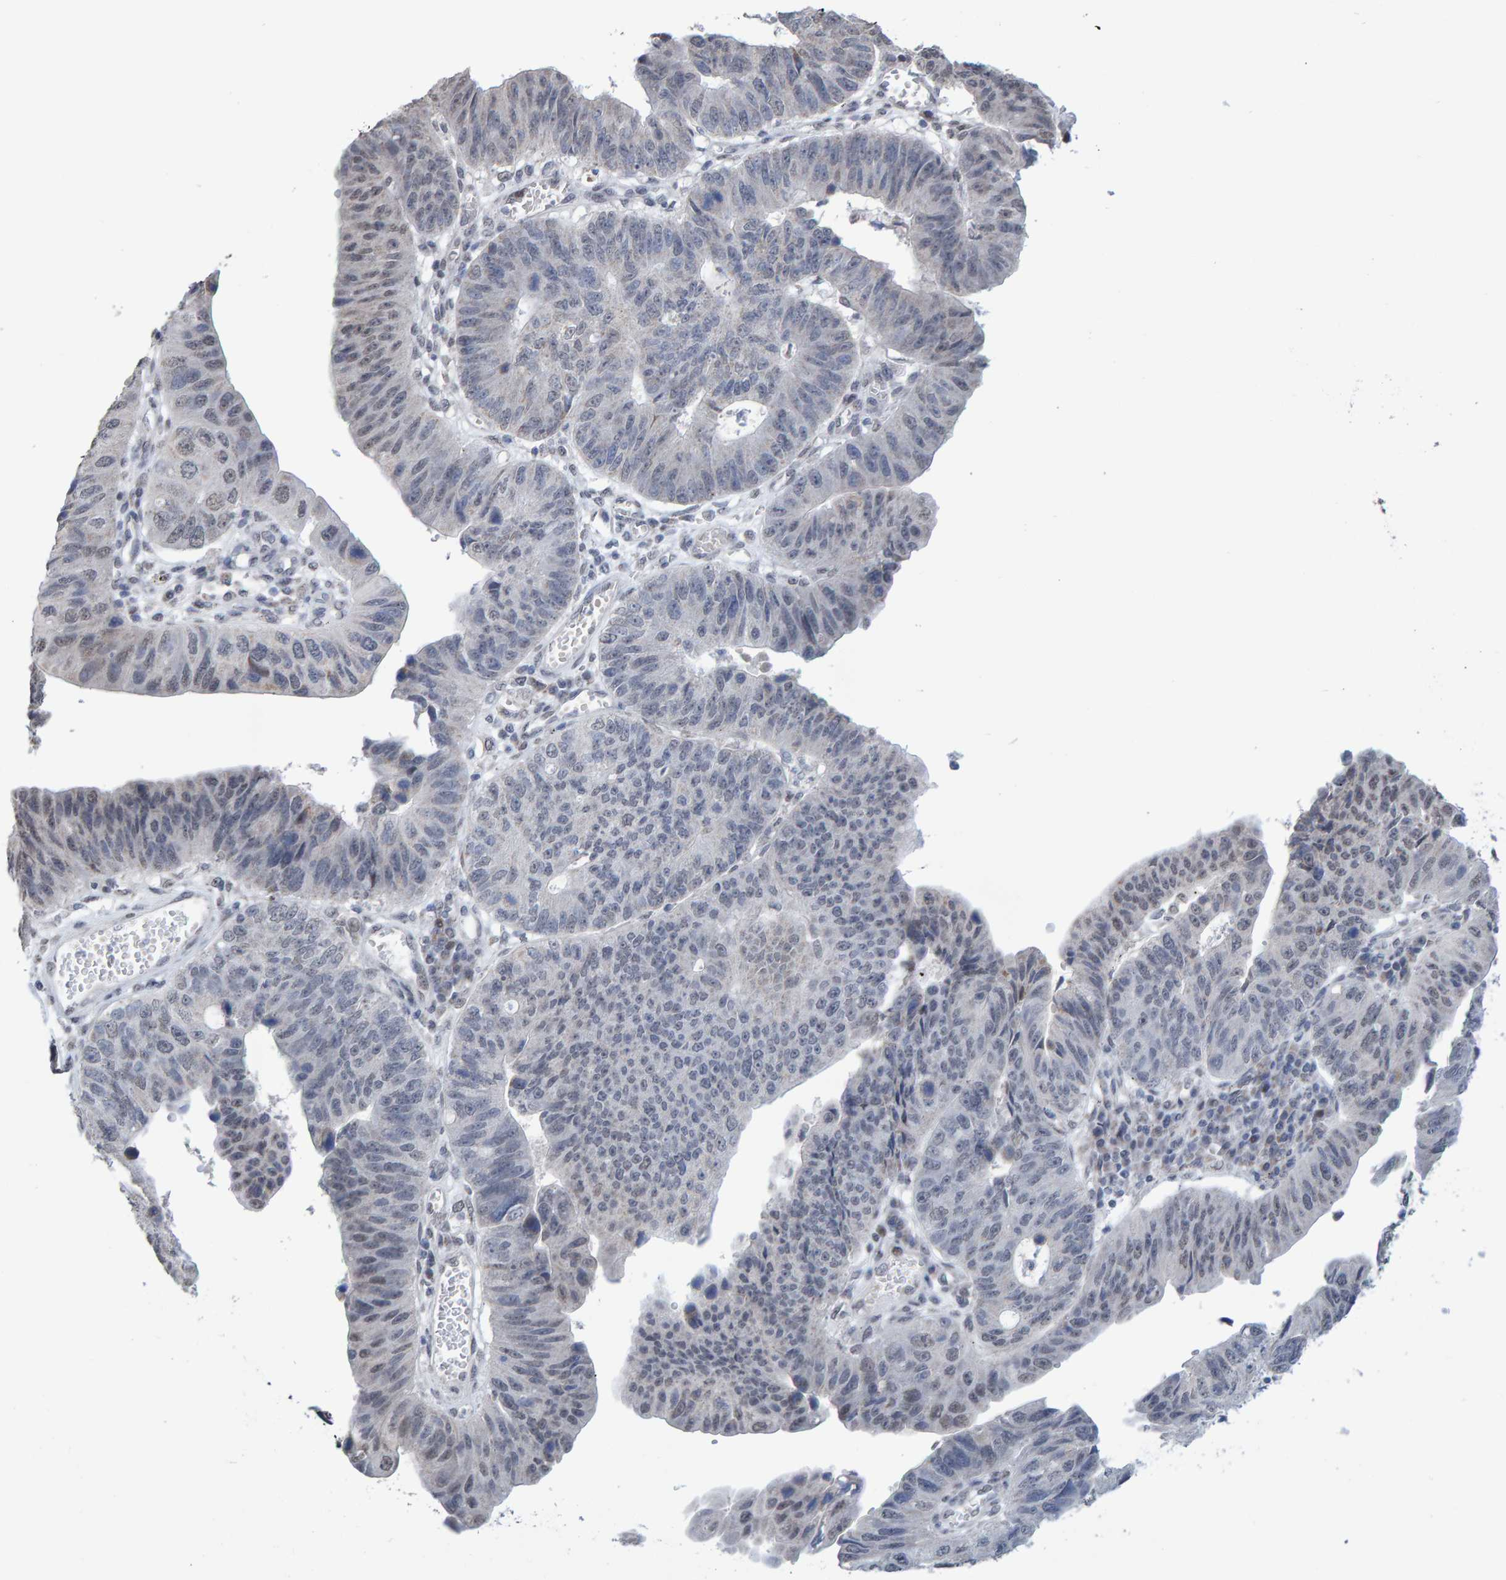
{"staining": {"intensity": "negative", "quantity": "none", "location": "none"}, "tissue": "stomach cancer", "cell_type": "Tumor cells", "image_type": "cancer", "snomed": [{"axis": "morphology", "description": "Adenocarcinoma, NOS"}, {"axis": "topography", "description": "Stomach"}], "caption": "This is an IHC image of stomach adenocarcinoma. There is no staining in tumor cells.", "gene": "USP43", "patient": {"sex": "male", "age": 59}}